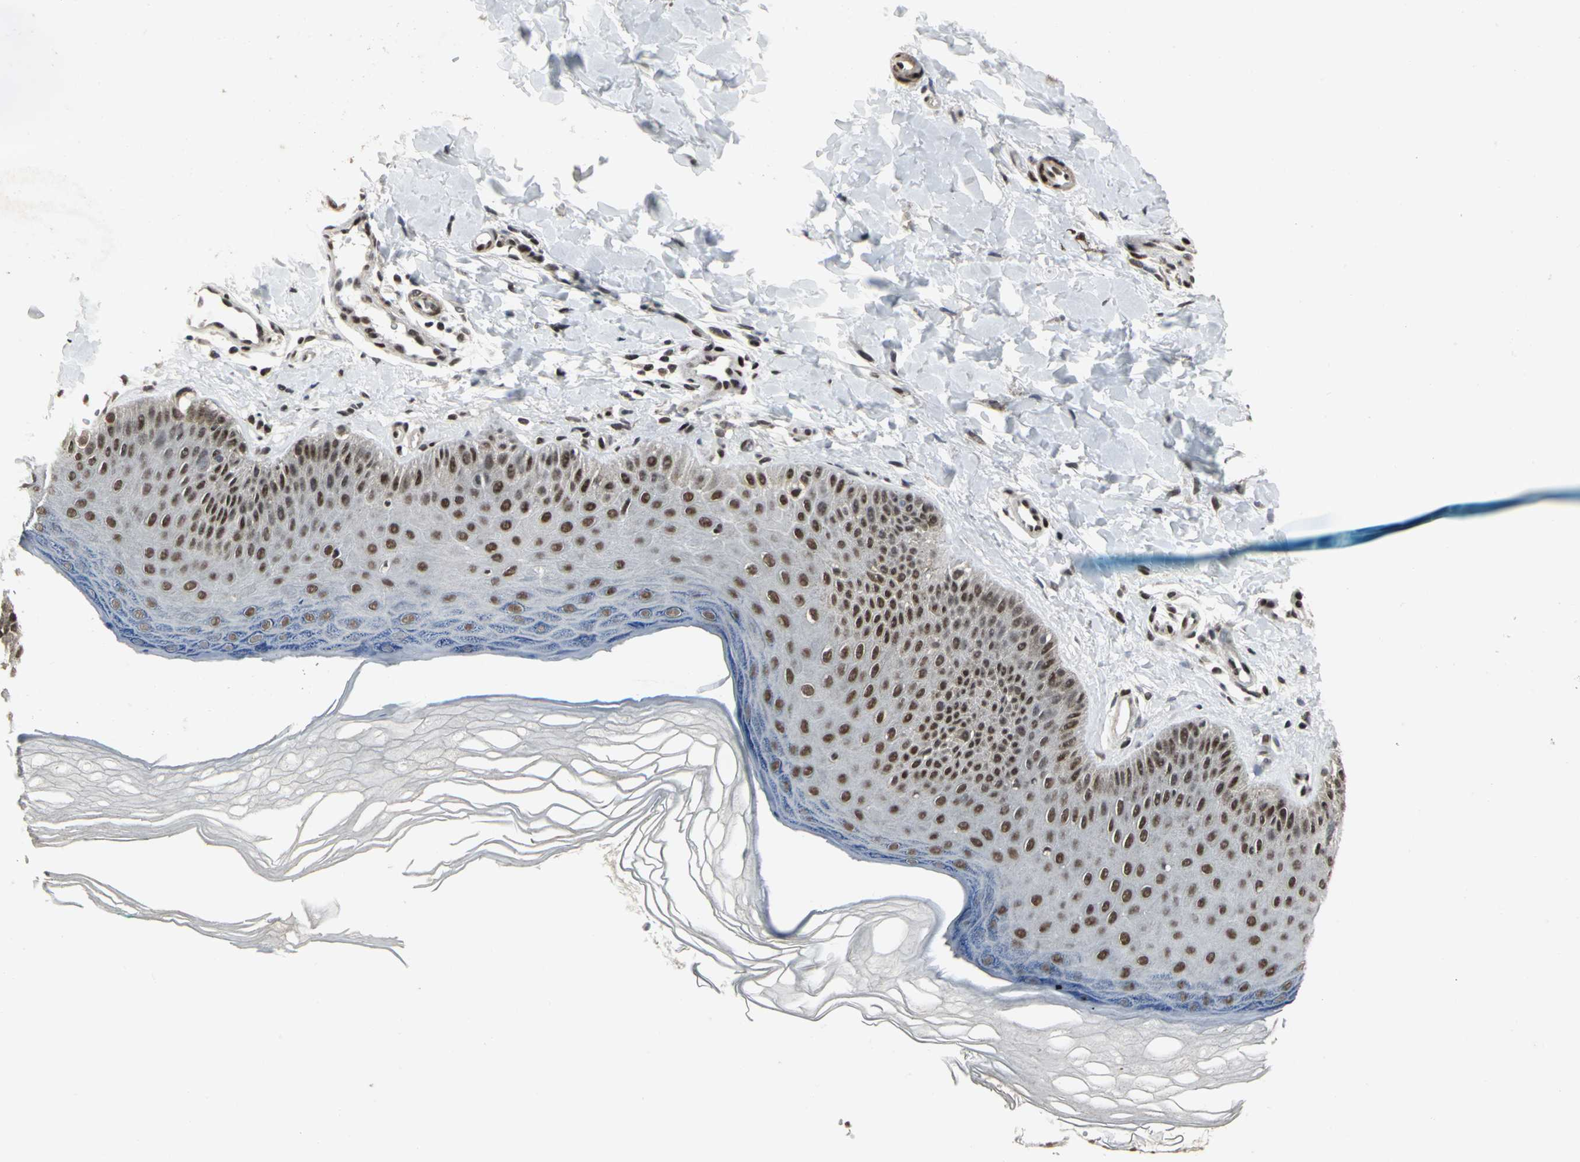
{"staining": {"intensity": "moderate", "quantity": ">75%", "location": "nuclear"}, "tissue": "skin", "cell_type": "Fibroblasts", "image_type": "normal", "snomed": [{"axis": "morphology", "description": "Normal tissue, NOS"}, {"axis": "topography", "description": "Skin"}], "caption": "The immunohistochemical stain highlights moderate nuclear positivity in fibroblasts of benign skin. (Brightfield microscopy of DAB IHC at high magnification).", "gene": "SRF", "patient": {"sex": "male", "age": 26}}